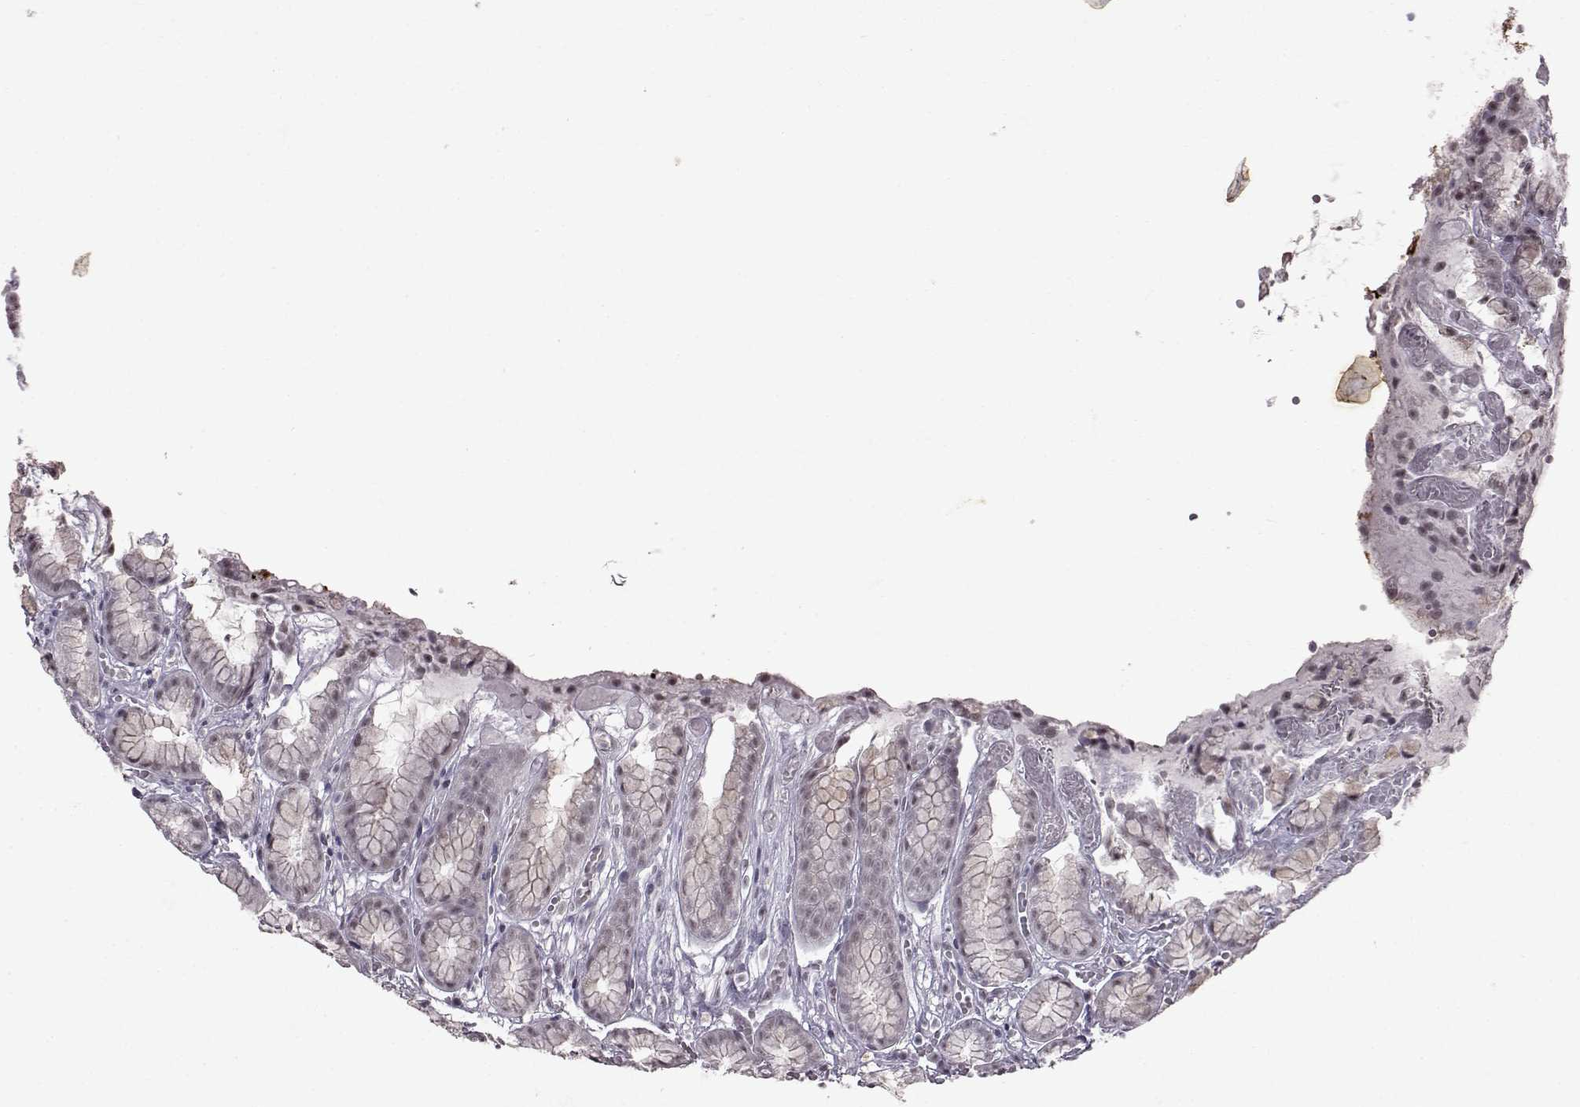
{"staining": {"intensity": "weak", "quantity": ">75%", "location": "cytoplasmic/membranous"}, "tissue": "stomach", "cell_type": "Glandular cells", "image_type": "normal", "snomed": [{"axis": "morphology", "description": "Normal tissue, NOS"}, {"axis": "topography", "description": "Stomach"}], "caption": "Stomach stained with DAB (3,3'-diaminobenzidine) immunohistochemistry (IHC) exhibits low levels of weak cytoplasmic/membranous expression in approximately >75% of glandular cells. (Stains: DAB (3,3'-diaminobenzidine) in brown, nuclei in blue, Microscopy: brightfield microscopy at high magnification).", "gene": "SLC28A2", "patient": {"sex": "male", "age": 70}}